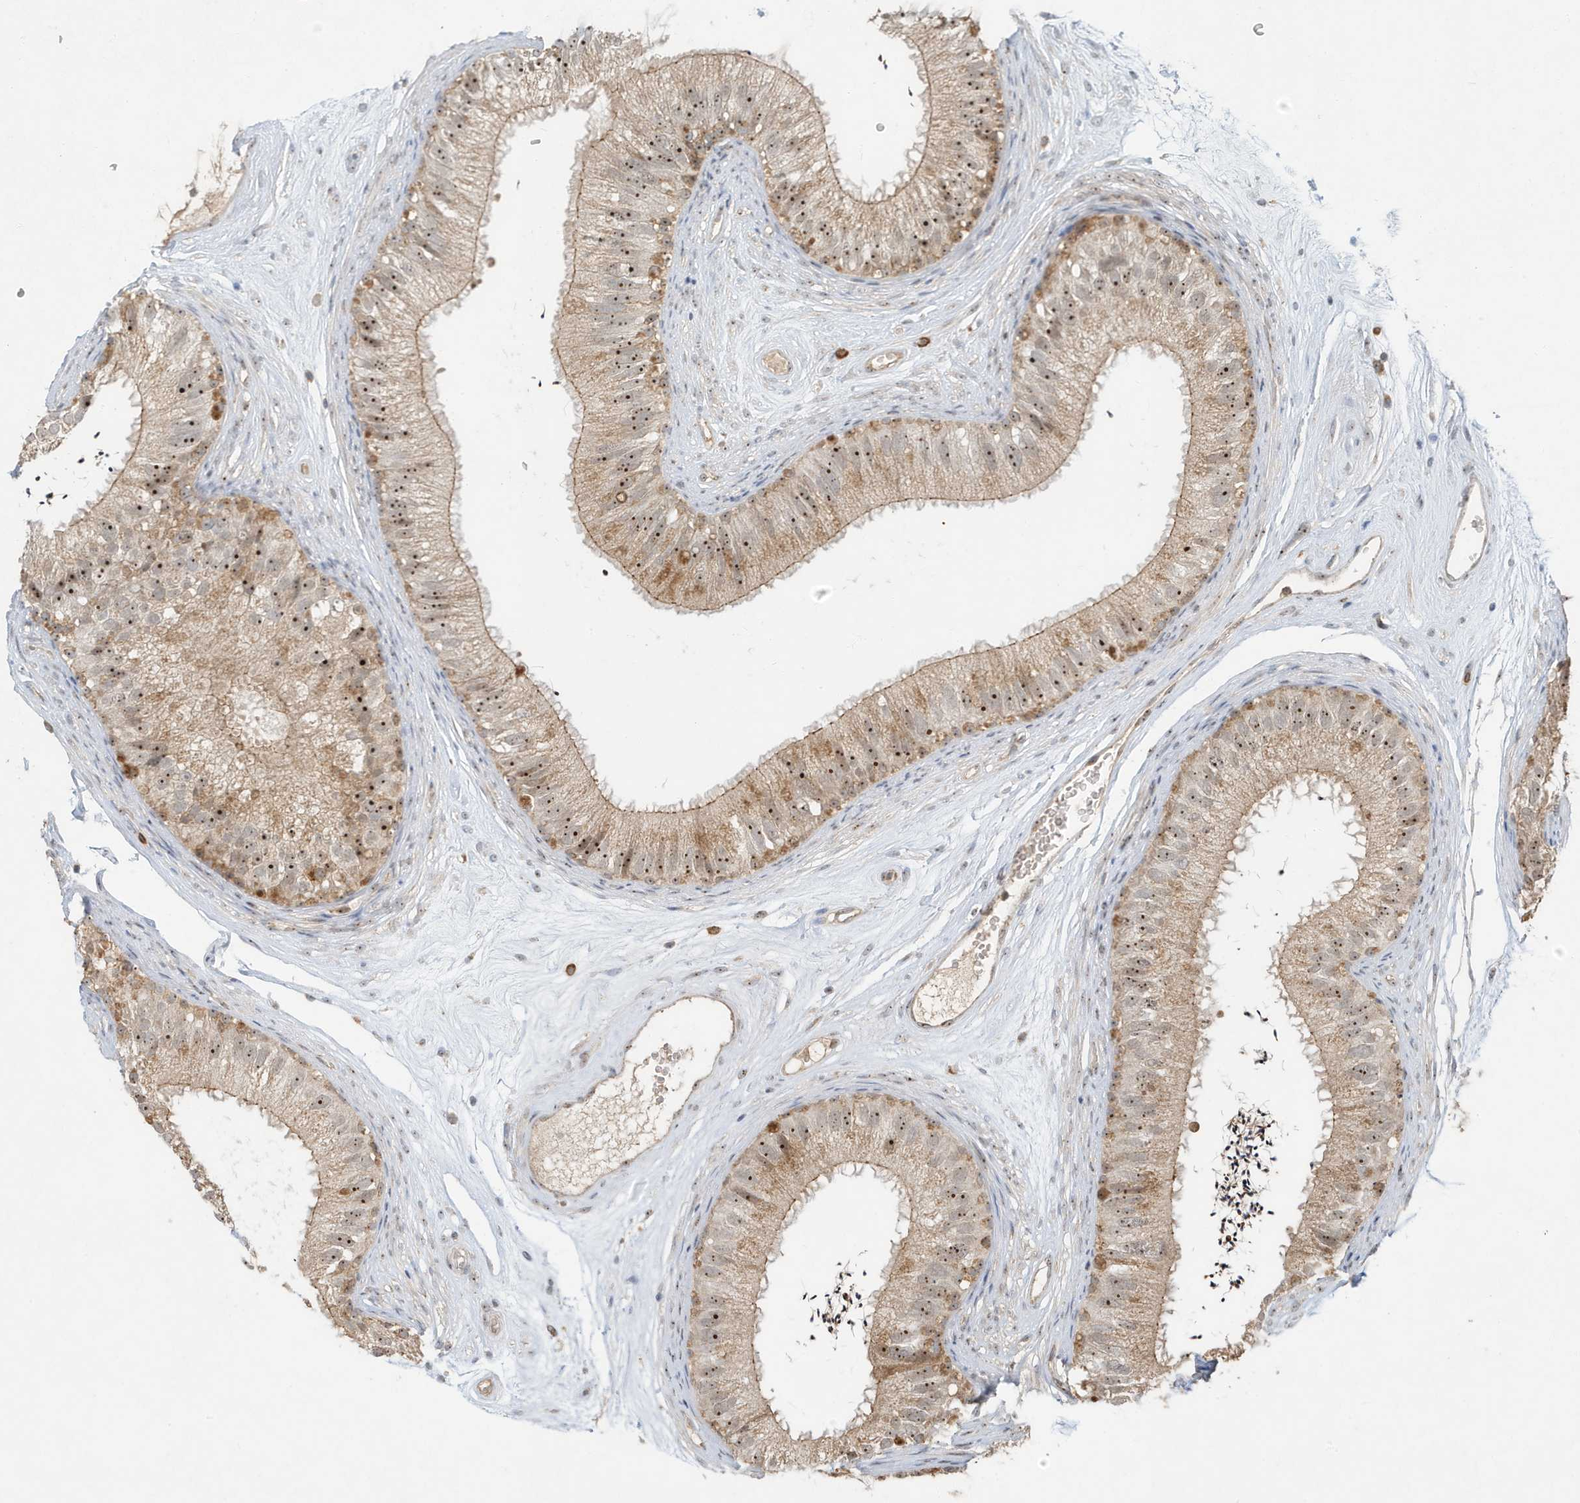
{"staining": {"intensity": "moderate", "quantity": ">75%", "location": "cytoplasmic/membranous,nuclear"}, "tissue": "epididymis", "cell_type": "Glandular cells", "image_type": "normal", "snomed": [{"axis": "morphology", "description": "Normal tissue, NOS"}, {"axis": "topography", "description": "Epididymis"}], "caption": "The photomicrograph demonstrates a brown stain indicating the presence of a protein in the cytoplasmic/membranous,nuclear of glandular cells in epididymis. (DAB (3,3'-diaminobenzidine) IHC, brown staining for protein, blue staining for nuclei).", "gene": "ABCB9", "patient": {"sex": "male", "age": 77}}